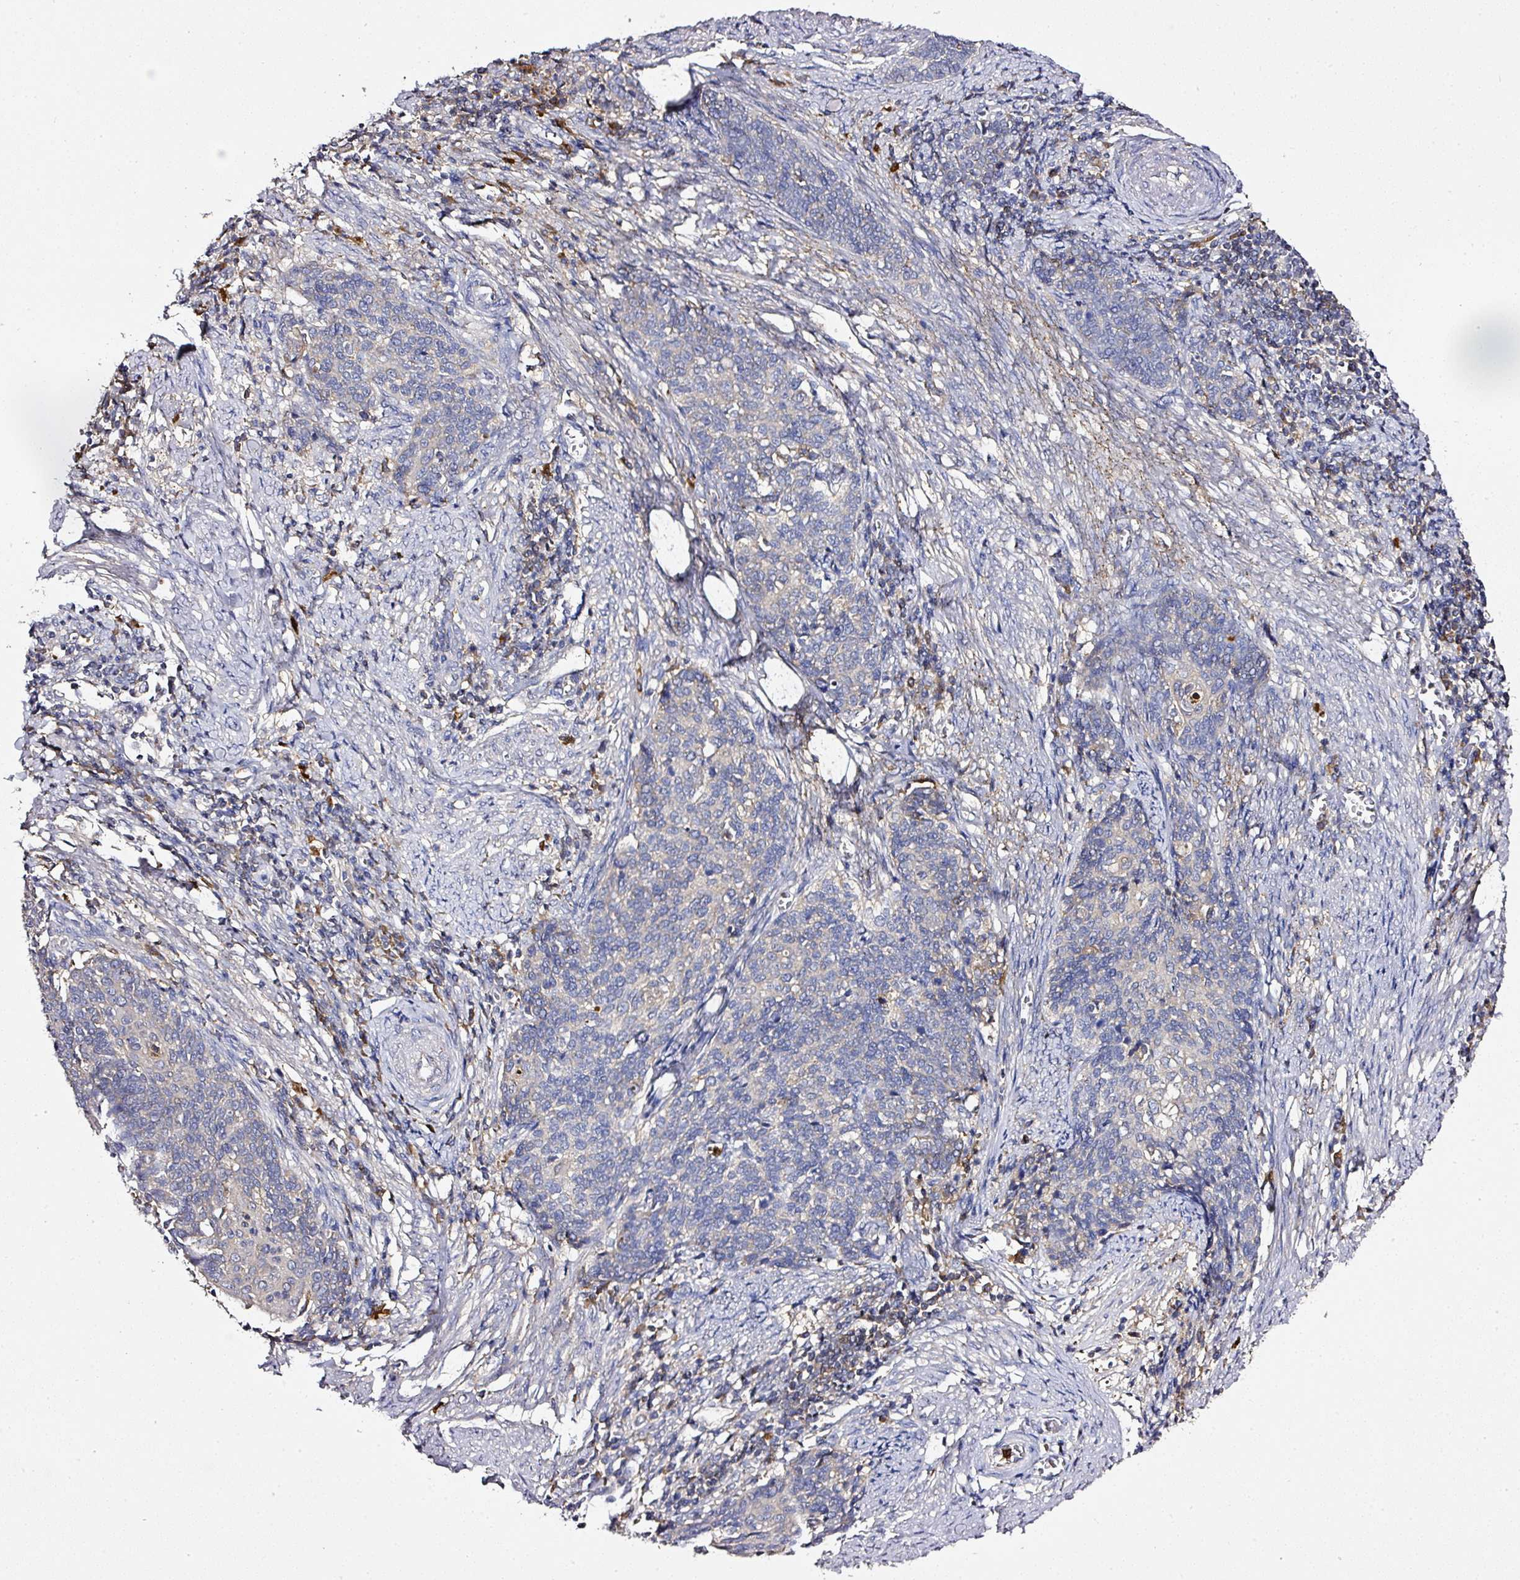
{"staining": {"intensity": "negative", "quantity": "none", "location": "none"}, "tissue": "cervical cancer", "cell_type": "Tumor cells", "image_type": "cancer", "snomed": [{"axis": "morphology", "description": "Squamous cell carcinoma, NOS"}, {"axis": "topography", "description": "Cervix"}], "caption": "This is an IHC photomicrograph of squamous cell carcinoma (cervical). There is no positivity in tumor cells.", "gene": "CAB39L", "patient": {"sex": "female", "age": 39}}